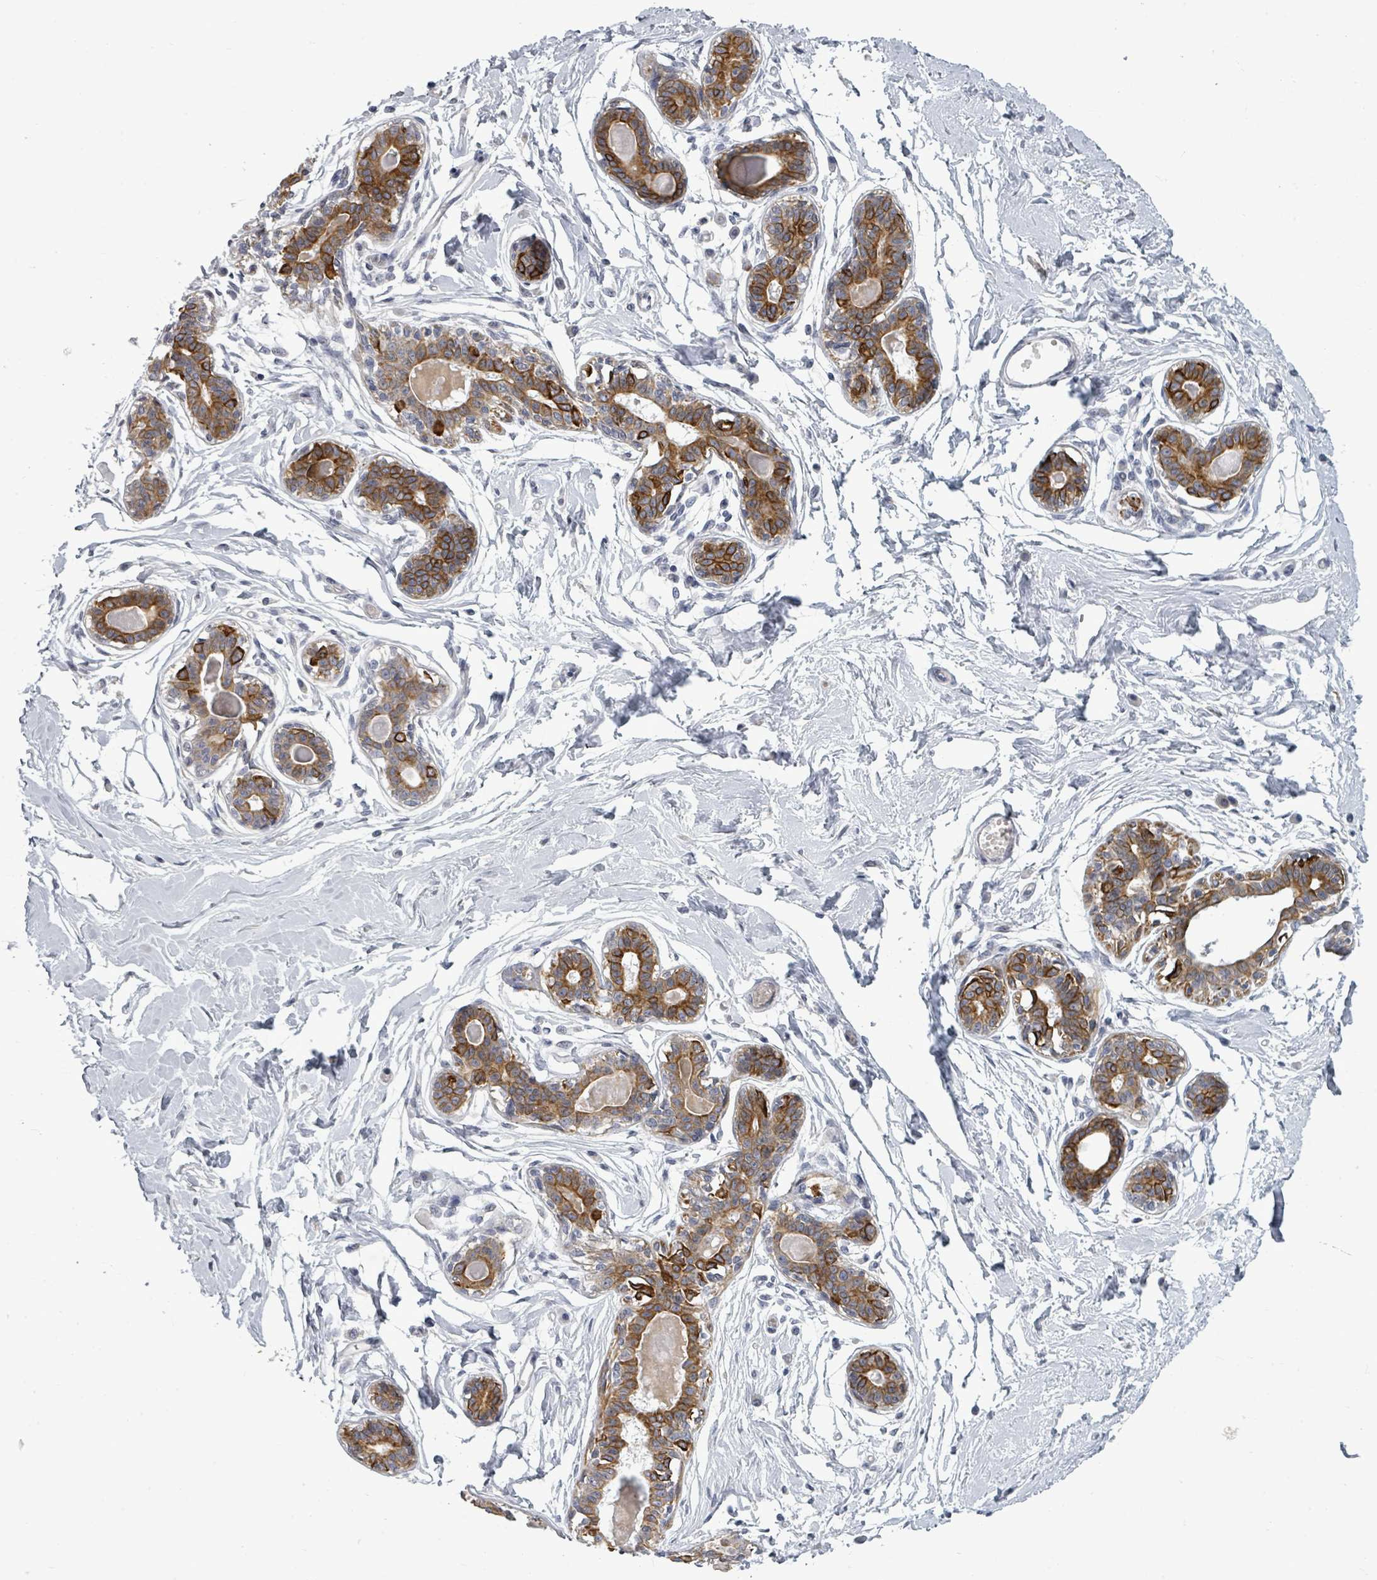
{"staining": {"intensity": "negative", "quantity": "none", "location": "none"}, "tissue": "breast", "cell_type": "Adipocytes", "image_type": "normal", "snomed": [{"axis": "morphology", "description": "Normal tissue, NOS"}, {"axis": "topography", "description": "Breast"}], "caption": "Immunohistochemistry of unremarkable human breast demonstrates no positivity in adipocytes.", "gene": "PTPN20", "patient": {"sex": "female", "age": 45}}